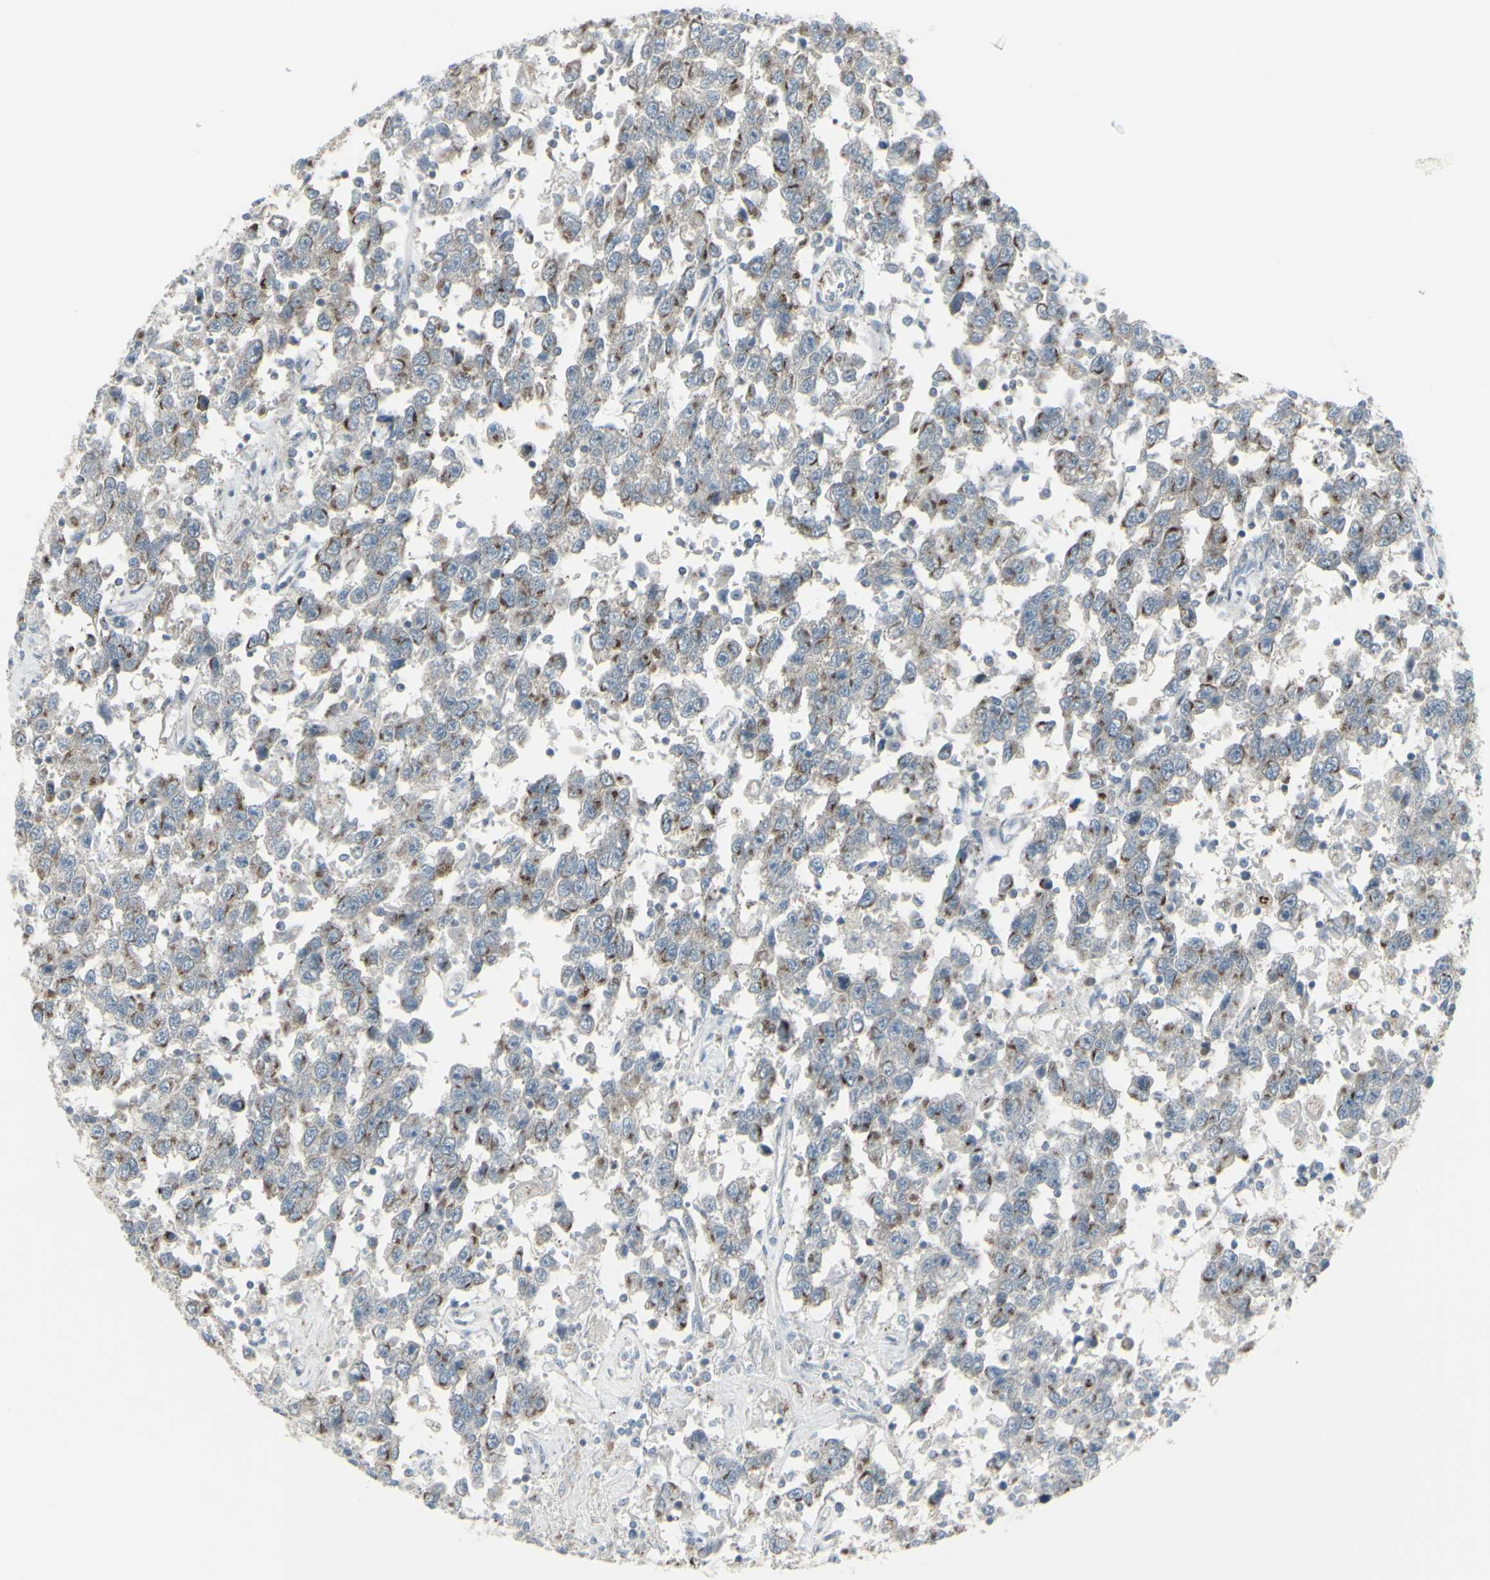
{"staining": {"intensity": "moderate", "quantity": "25%-75%", "location": "cytoplasmic/membranous"}, "tissue": "testis cancer", "cell_type": "Tumor cells", "image_type": "cancer", "snomed": [{"axis": "morphology", "description": "Seminoma, NOS"}, {"axis": "topography", "description": "Testis"}], "caption": "Testis seminoma stained for a protein (brown) exhibits moderate cytoplasmic/membranous positive staining in approximately 25%-75% of tumor cells.", "gene": "GALNT6", "patient": {"sex": "male", "age": 41}}